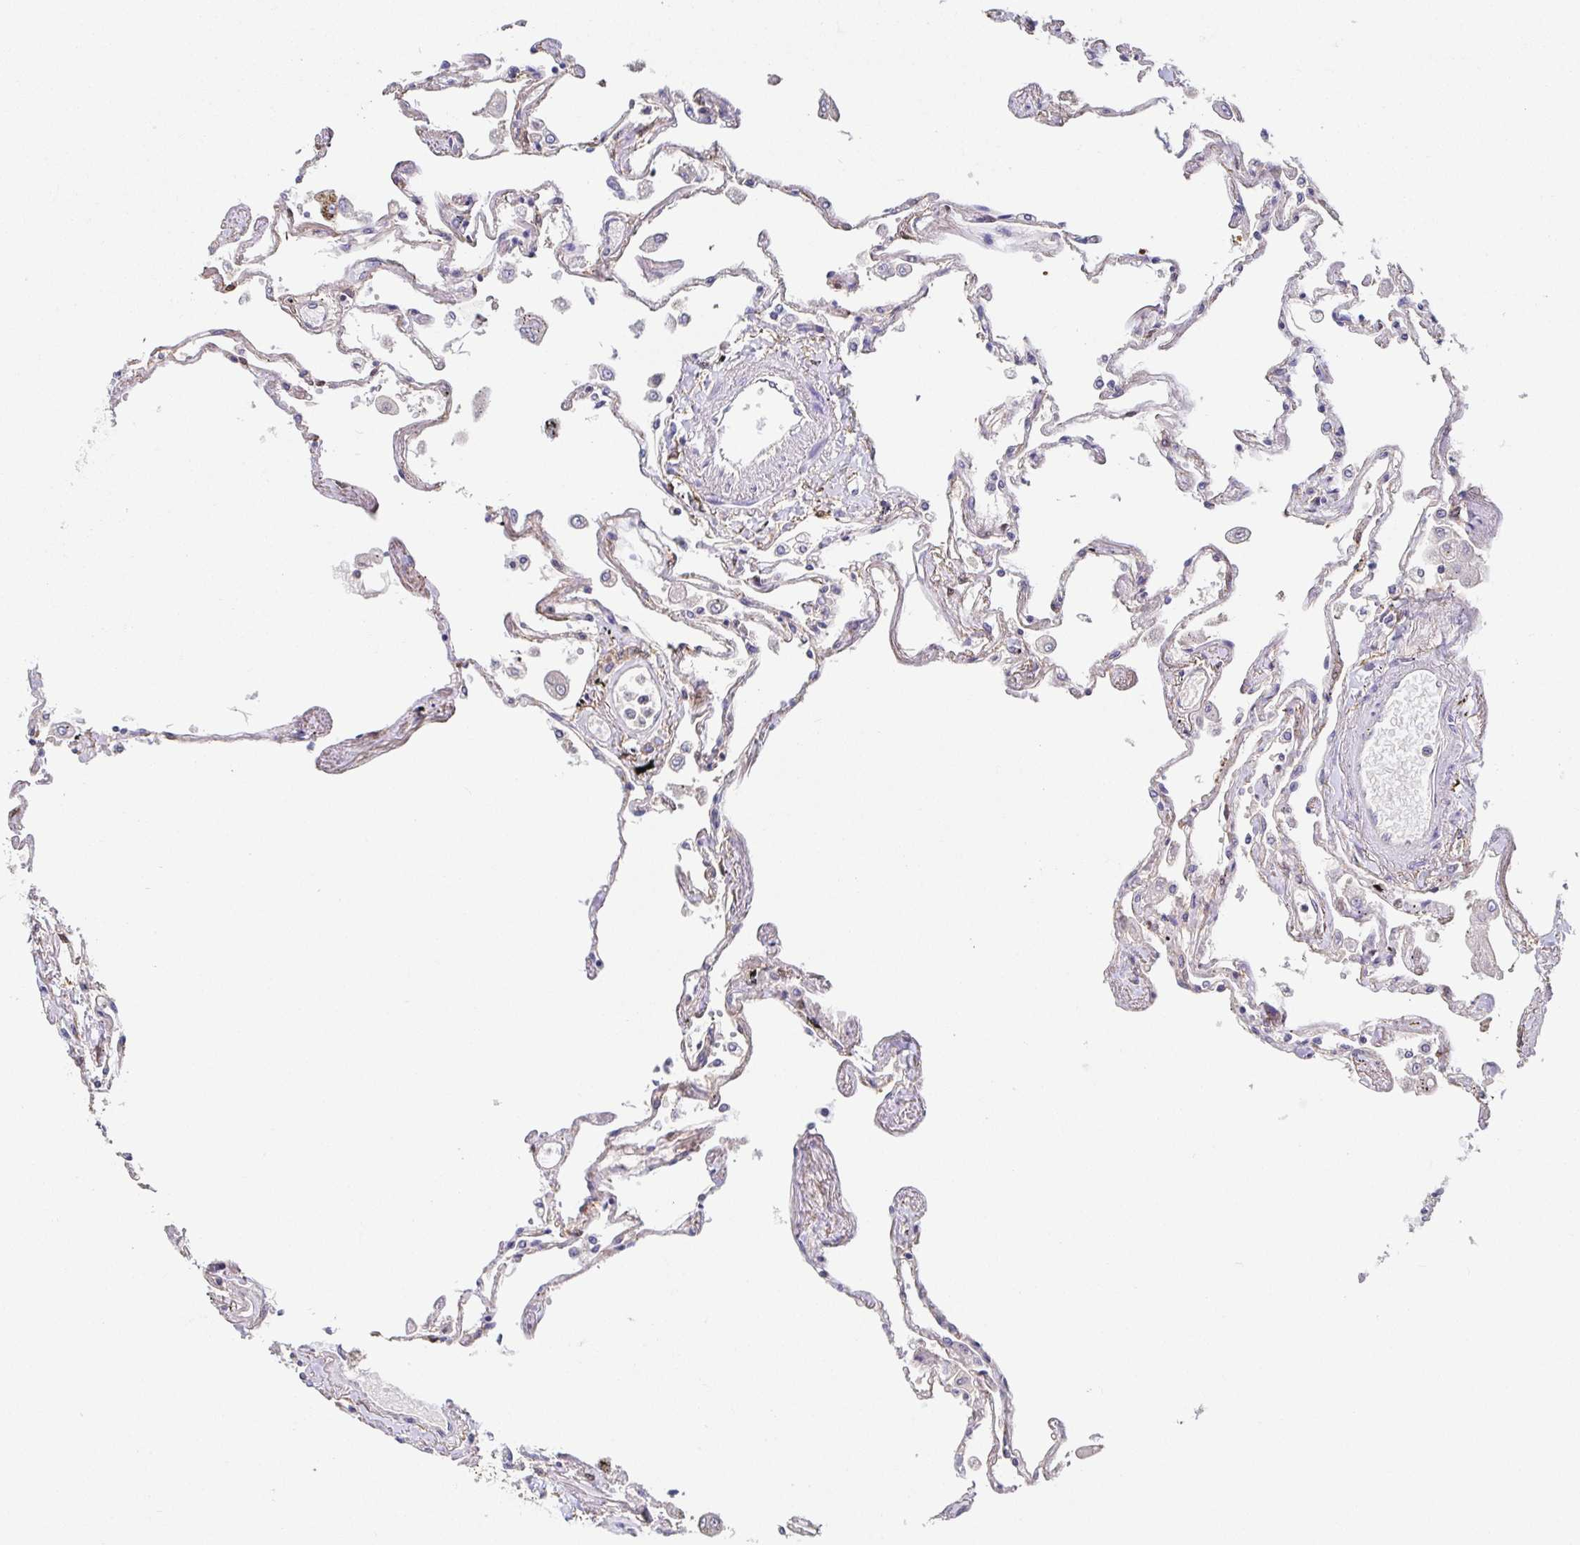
{"staining": {"intensity": "moderate", "quantity": "<25%", "location": "cytoplasmic/membranous"}, "tissue": "lung", "cell_type": "Alveolar cells", "image_type": "normal", "snomed": [{"axis": "morphology", "description": "Normal tissue, NOS"}, {"axis": "morphology", "description": "Adenocarcinoma, NOS"}, {"axis": "topography", "description": "Cartilage tissue"}, {"axis": "topography", "description": "Lung"}], "caption": "A micrograph showing moderate cytoplasmic/membranous positivity in about <25% of alveolar cells in normal lung, as visualized by brown immunohistochemical staining.", "gene": "PIWIL3", "patient": {"sex": "female", "age": 67}}